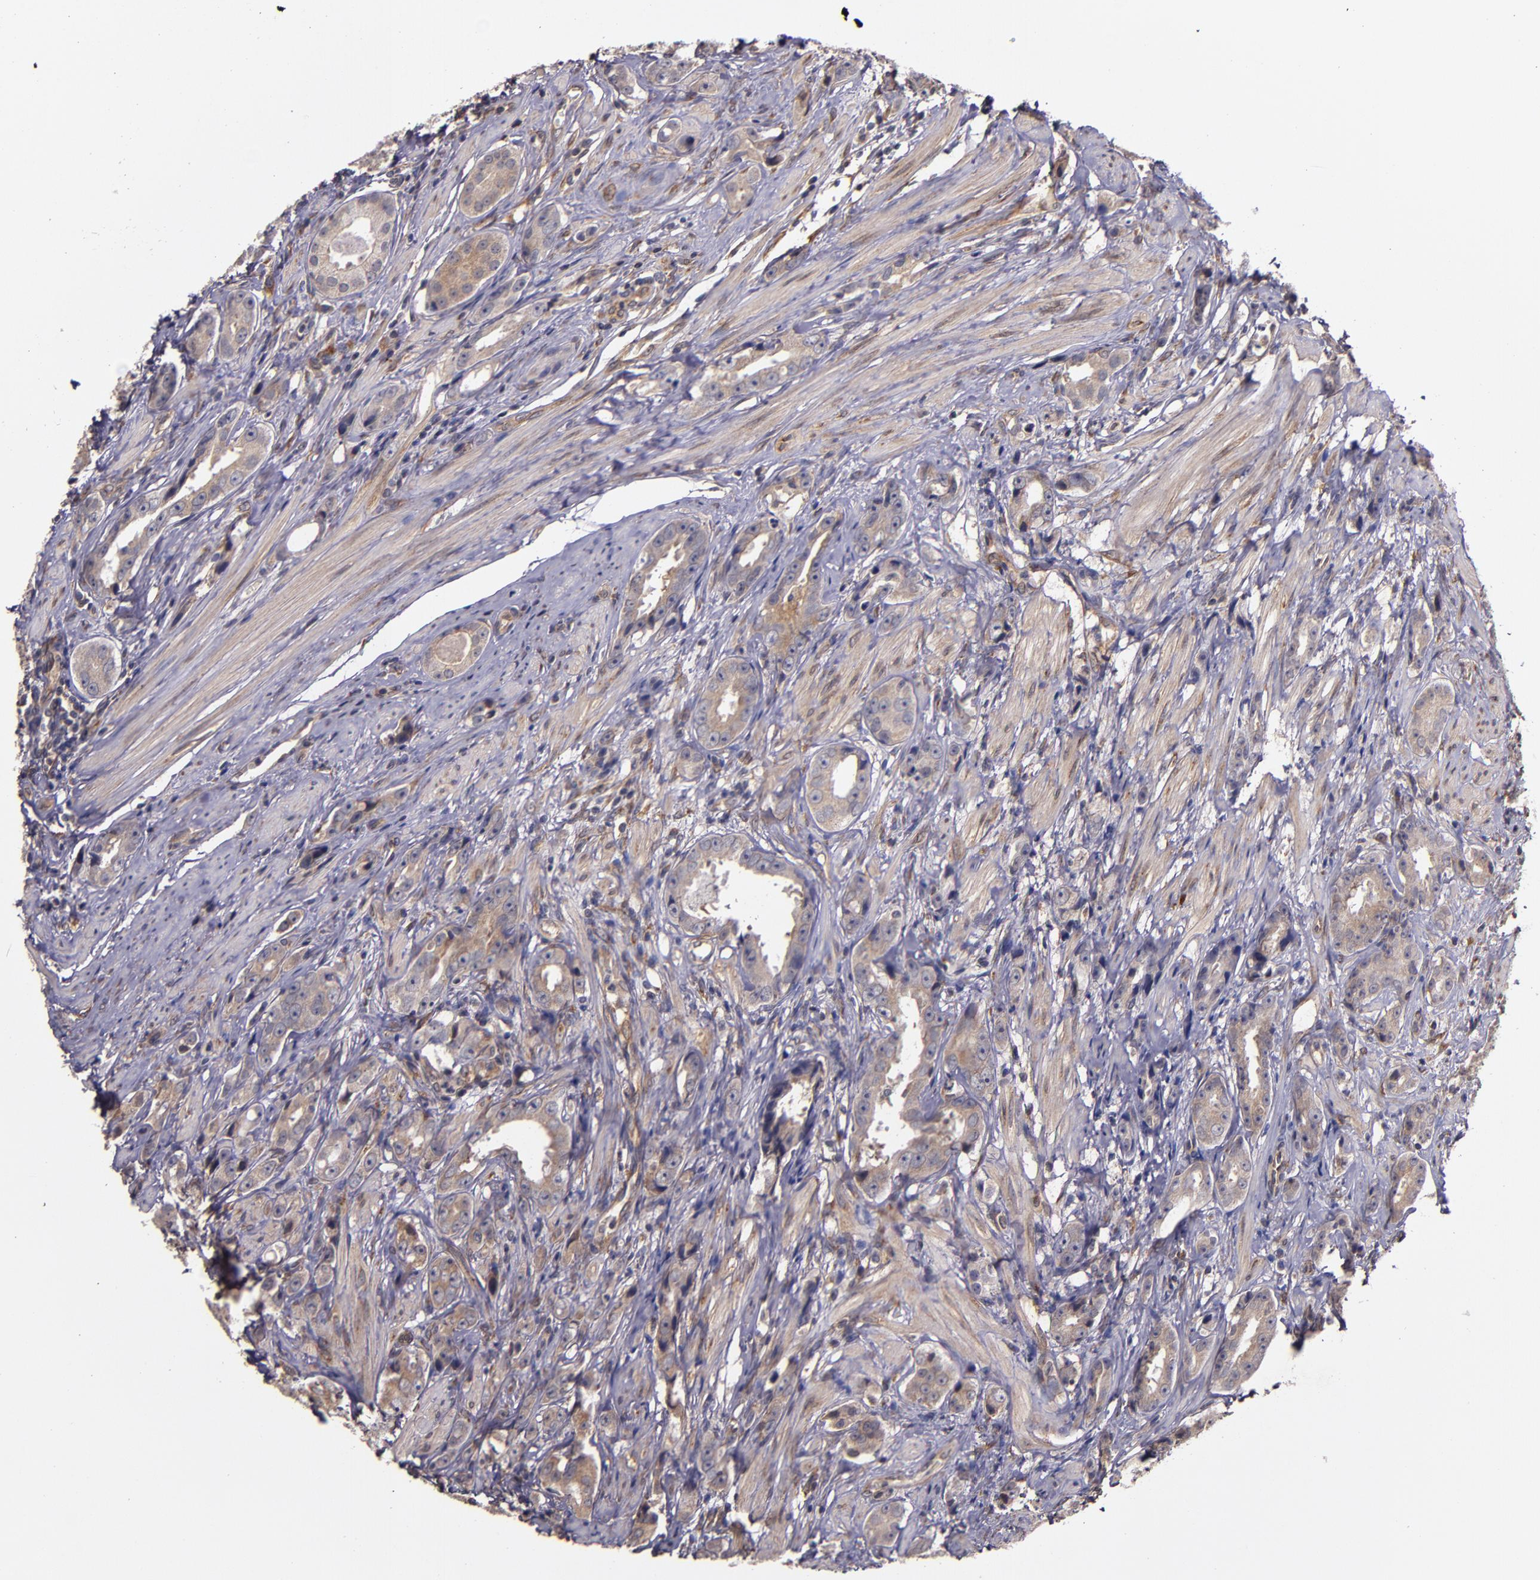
{"staining": {"intensity": "weak", "quantity": ">75%", "location": "cytoplasmic/membranous"}, "tissue": "prostate cancer", "cell_type": "Tumor cells", "image_type": "cancer", "snomed": [{"axis": "morphology", "description": "Adenocarcinoma, Medium grade"}, {"axis": "topography", "description": "Prostate"}], "caption": "Protein staining exhibits weak cytoplasmic/membranous expression in about >75% of tumor cells in prostate cancer (medium-grade adenocarcinoma). The staining was performed using DAB (3,3'-diaminobenzidine), with brown indicating positive protein expression. Nuclei are stained blue with hematoxylin.", "gene": "PRAF2", "patient": {"sex": "male", "age": 53}}